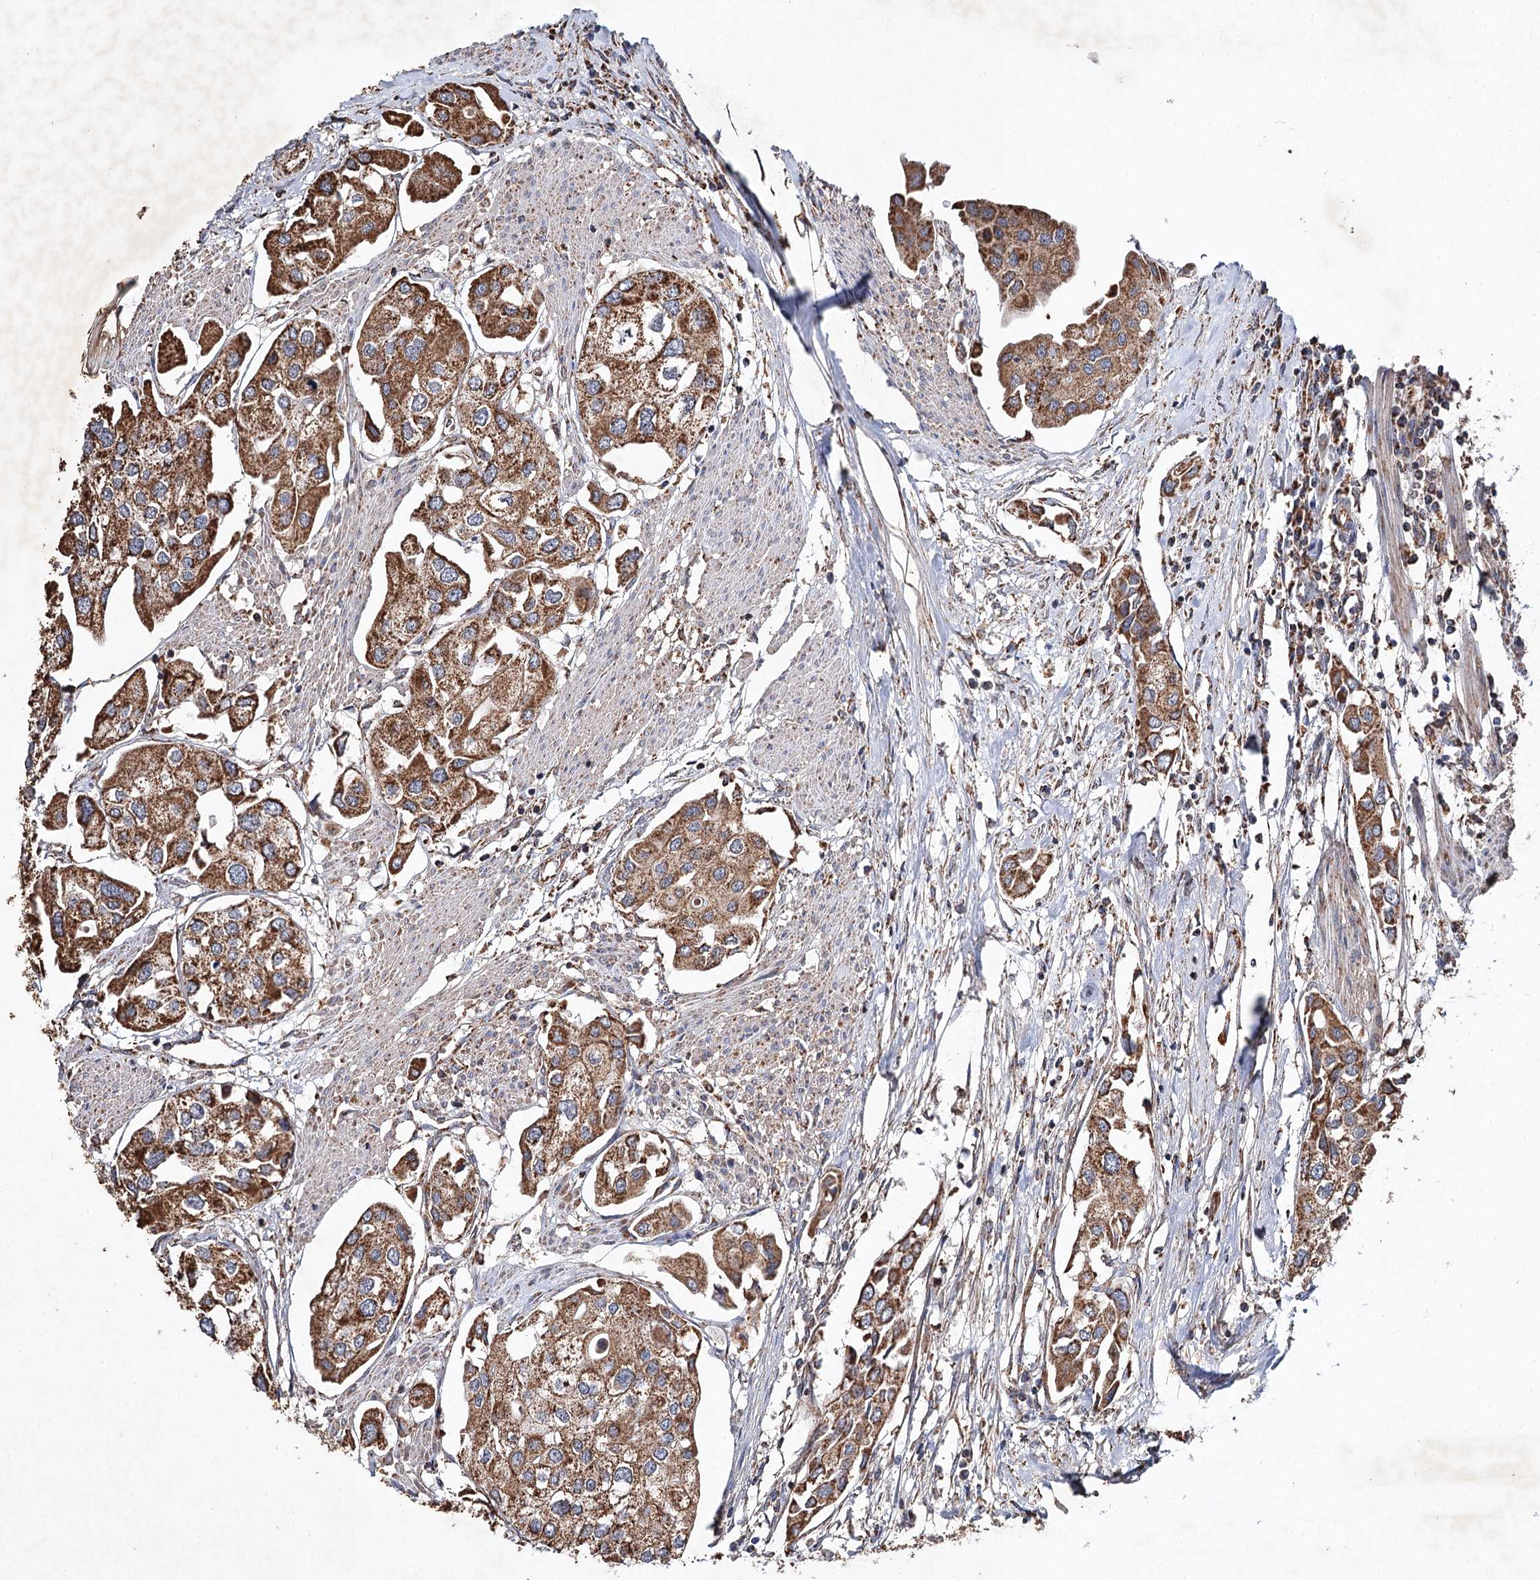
{"staining": {"intensity": "moderate", "quantity": ">75%", "location": "cytoplasmic/membranous"}, "tissue": "urothelial cancer", "cell_type": "Tumor cells", "image_type": "cancer", "snomed": [{"axis": "morphology", "description": "Urothelial carcinoma, High grade"}, {"axis": "topography", "description": "Urinary bladder"}], "caption": "High-power microscopy captured an immunohistochemistry (IHC) micrograph of high-grade urothelial carcinoma, revealing moderate cytoplasmic/membranous expression in approximately >75% of tumor cells.", "gene": "PIK3CB", "patient": {"sex": "male", "age": 64}}